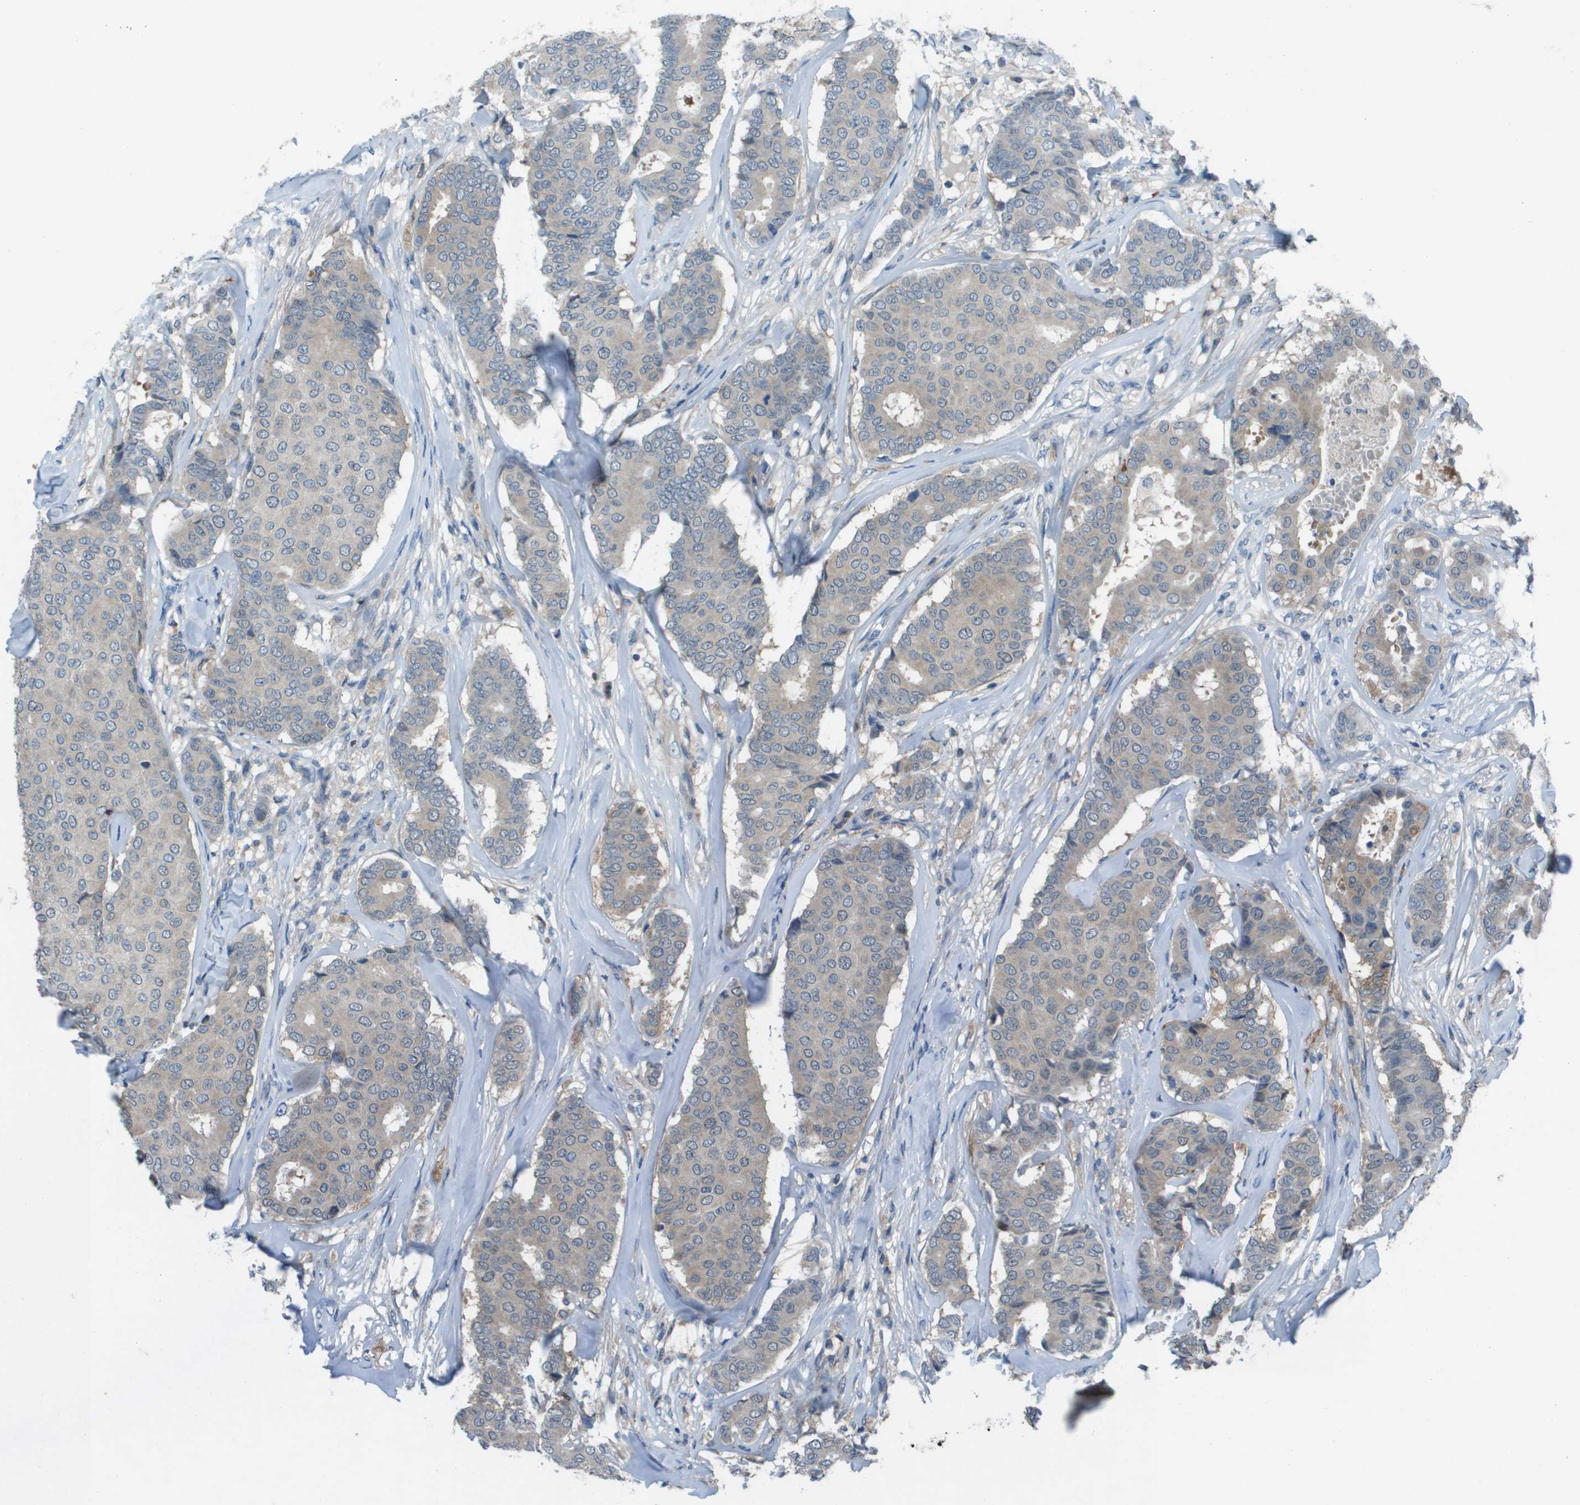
{"staining": {"intensity": "weak", "quantity": "<25%", "location": "cytoplasmic/membranous"}, "tissue": "breast cancer", "cell_type": "Tumor cells", "image_type": "cancer", "snomed": [{"axis": "morphology", "description": "Duct carcinoma"}, {"axis": "topography", "description": "Breast"}], "caption": "High power microscopy histopathology image of an immunohistochemistry histopathology image of breast cancer (invasive ductal carcinoma), revealing no significant staining in tumor cells.", "gene": "CAMK4", "patient": {"sex": "female", "age": 75}}